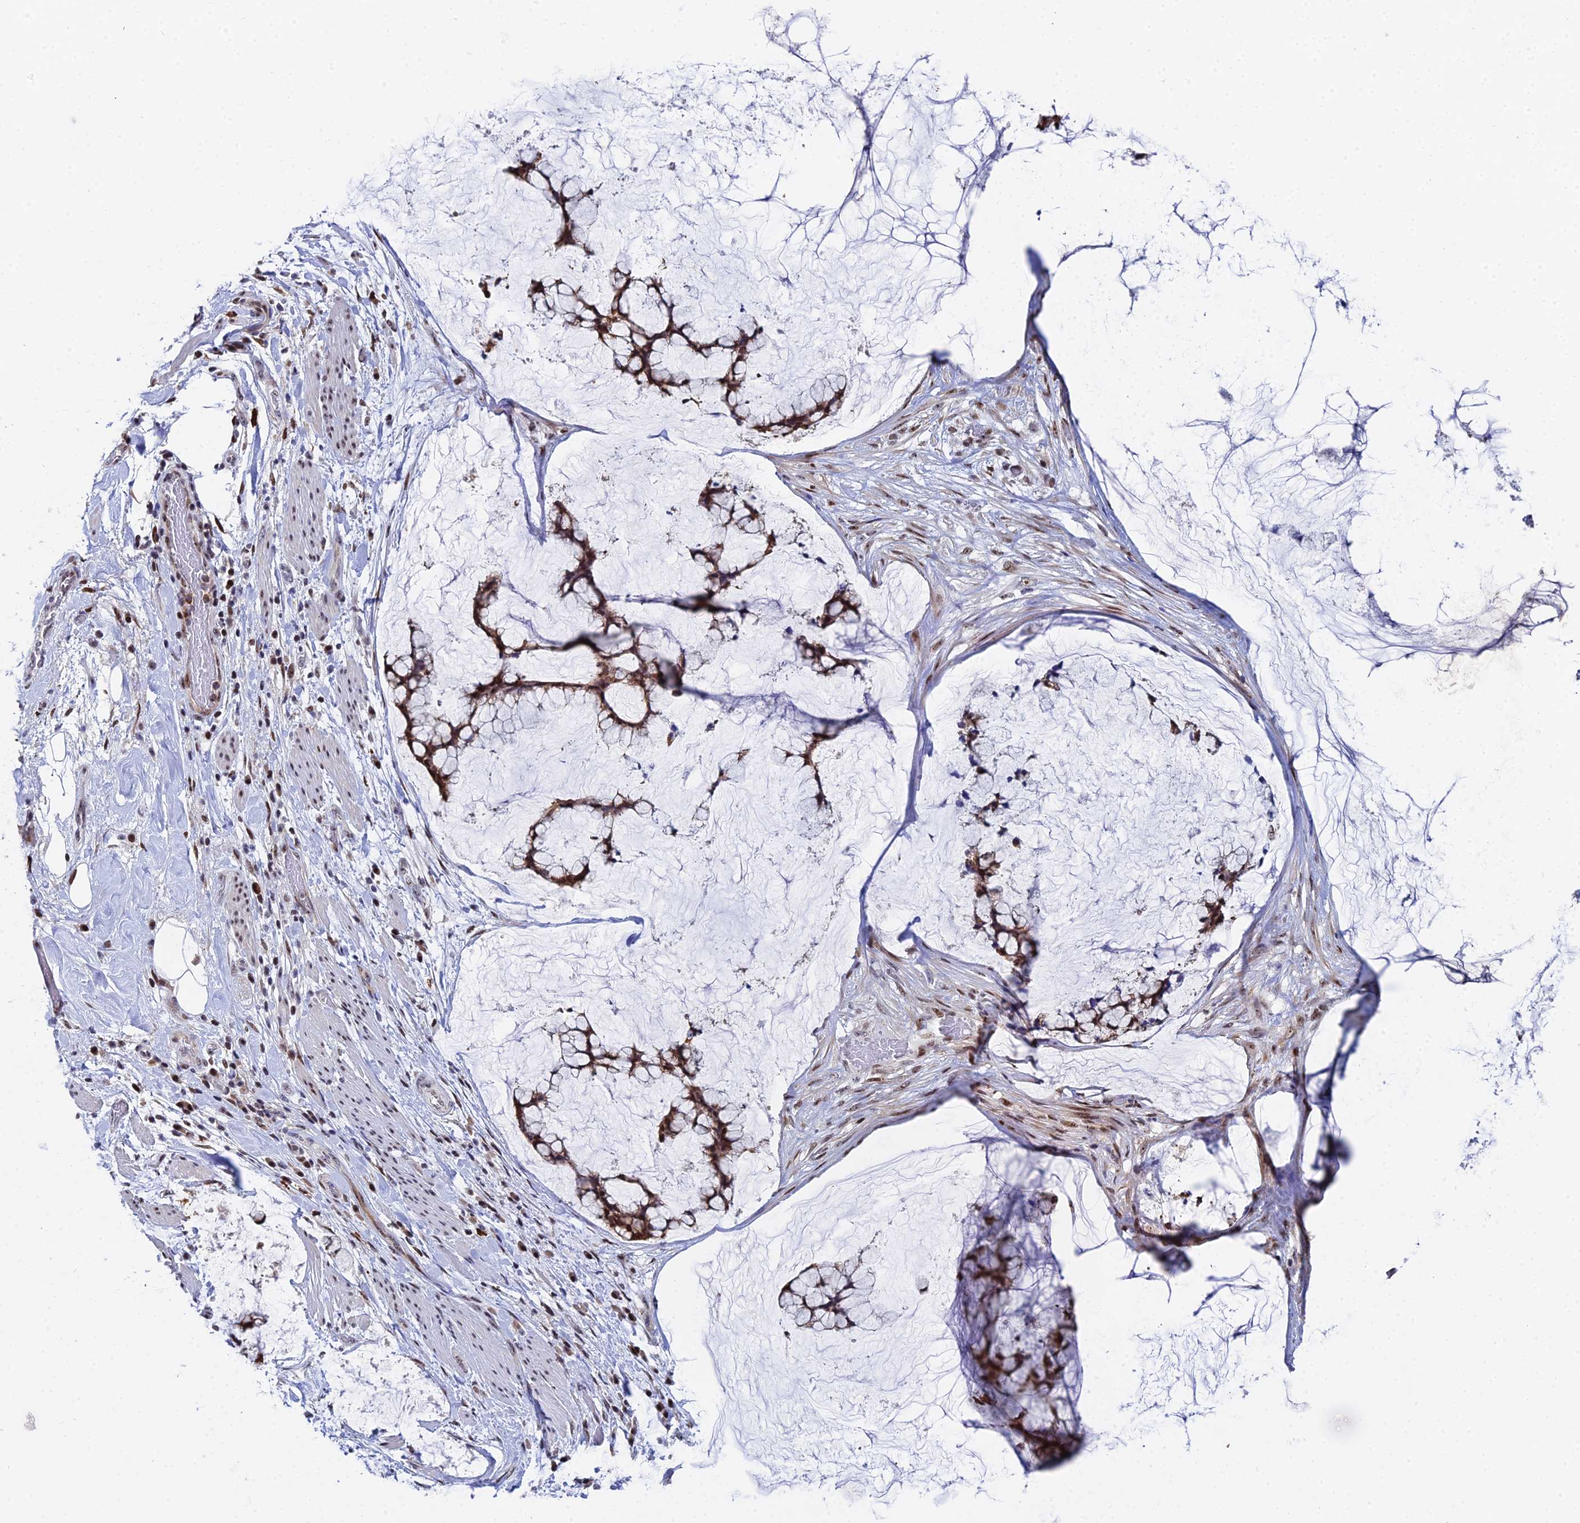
{"staining": {"intensity": "strong", "quantity": ">75%", "location": "cytoplasmic/membranous,nuclear"}, "tissue": "ovarian cancer", "cell_type": "Tumor cells", "image_type": "cancer", "snomed": [{"axis": "morphology", "description": "Cystadenocarcinoma, mucinous, NOS"}, {"axis": "topography", "description": "Ovary"}], "caption": "An immunohistochemistry micrograph of neoplastic tissue is shown. Protein staining in brown labels strong cytoplasmic/membranous and nuclear positivity in mucinous cystadenocarcinoma (ovarian) within tumor cells. Nuclei are stained in blue.", "gene": "TIFA", "patient": {"sex": "female", "age": 42}}